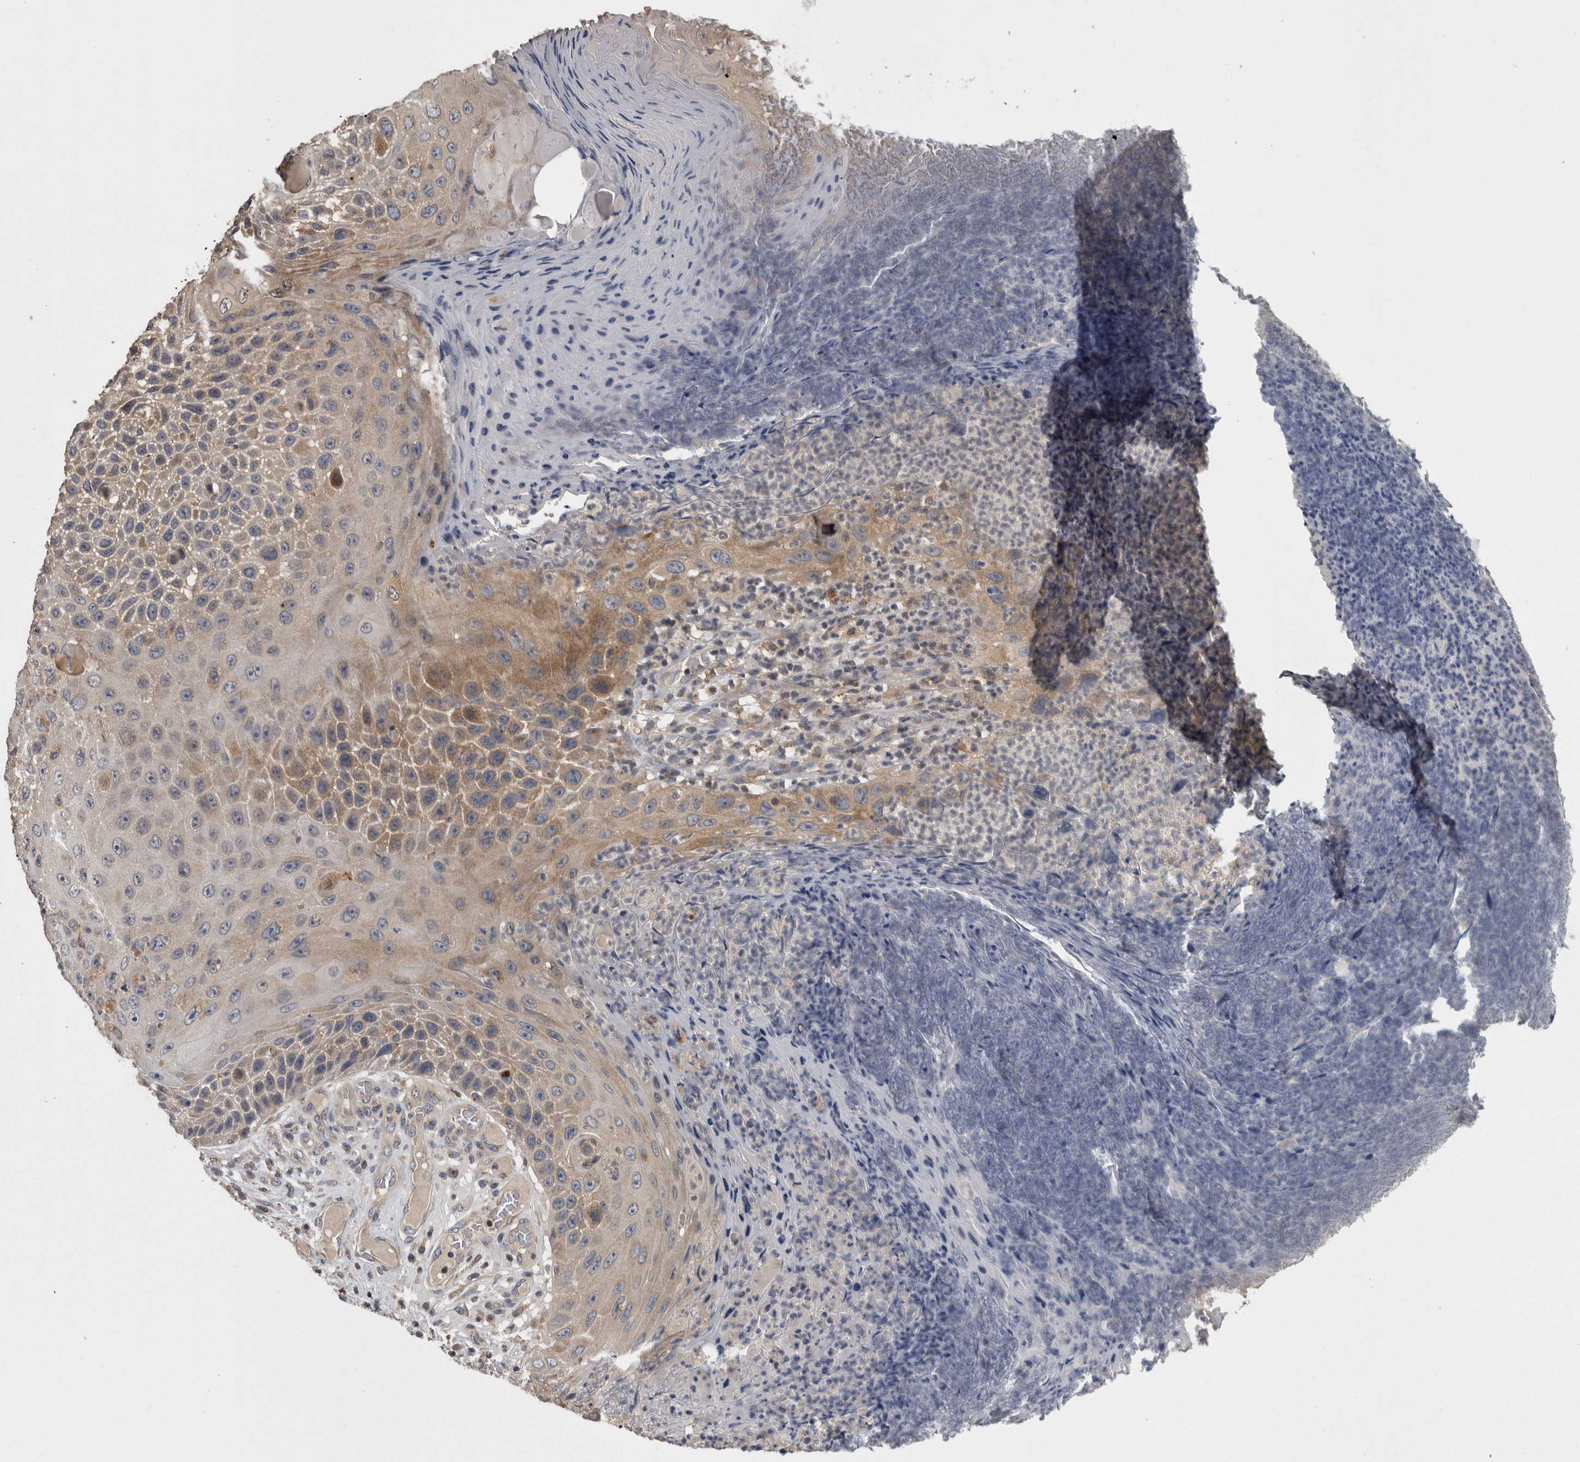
{"staining": {"intensity": "moderate", "quantity": "<25%", "location": "cytoplasmic/membranous"}, "tissue": "skin cancer", "cell_type": "Tumor cells", "image_type": "cancer", "snomed": [{"axis": "morphology", "description": "Squamous cell carcinoma, NOS"}, {"axis": "topography", "description": "Skin"}], "caption": "Squamous cell carcinoma (skin) stained for a protein reveals moderate cytoplasmic/membranous positivity in tumor cells.", "gene": "PCM1", "patient": {"sex": "female", "age": 88}}